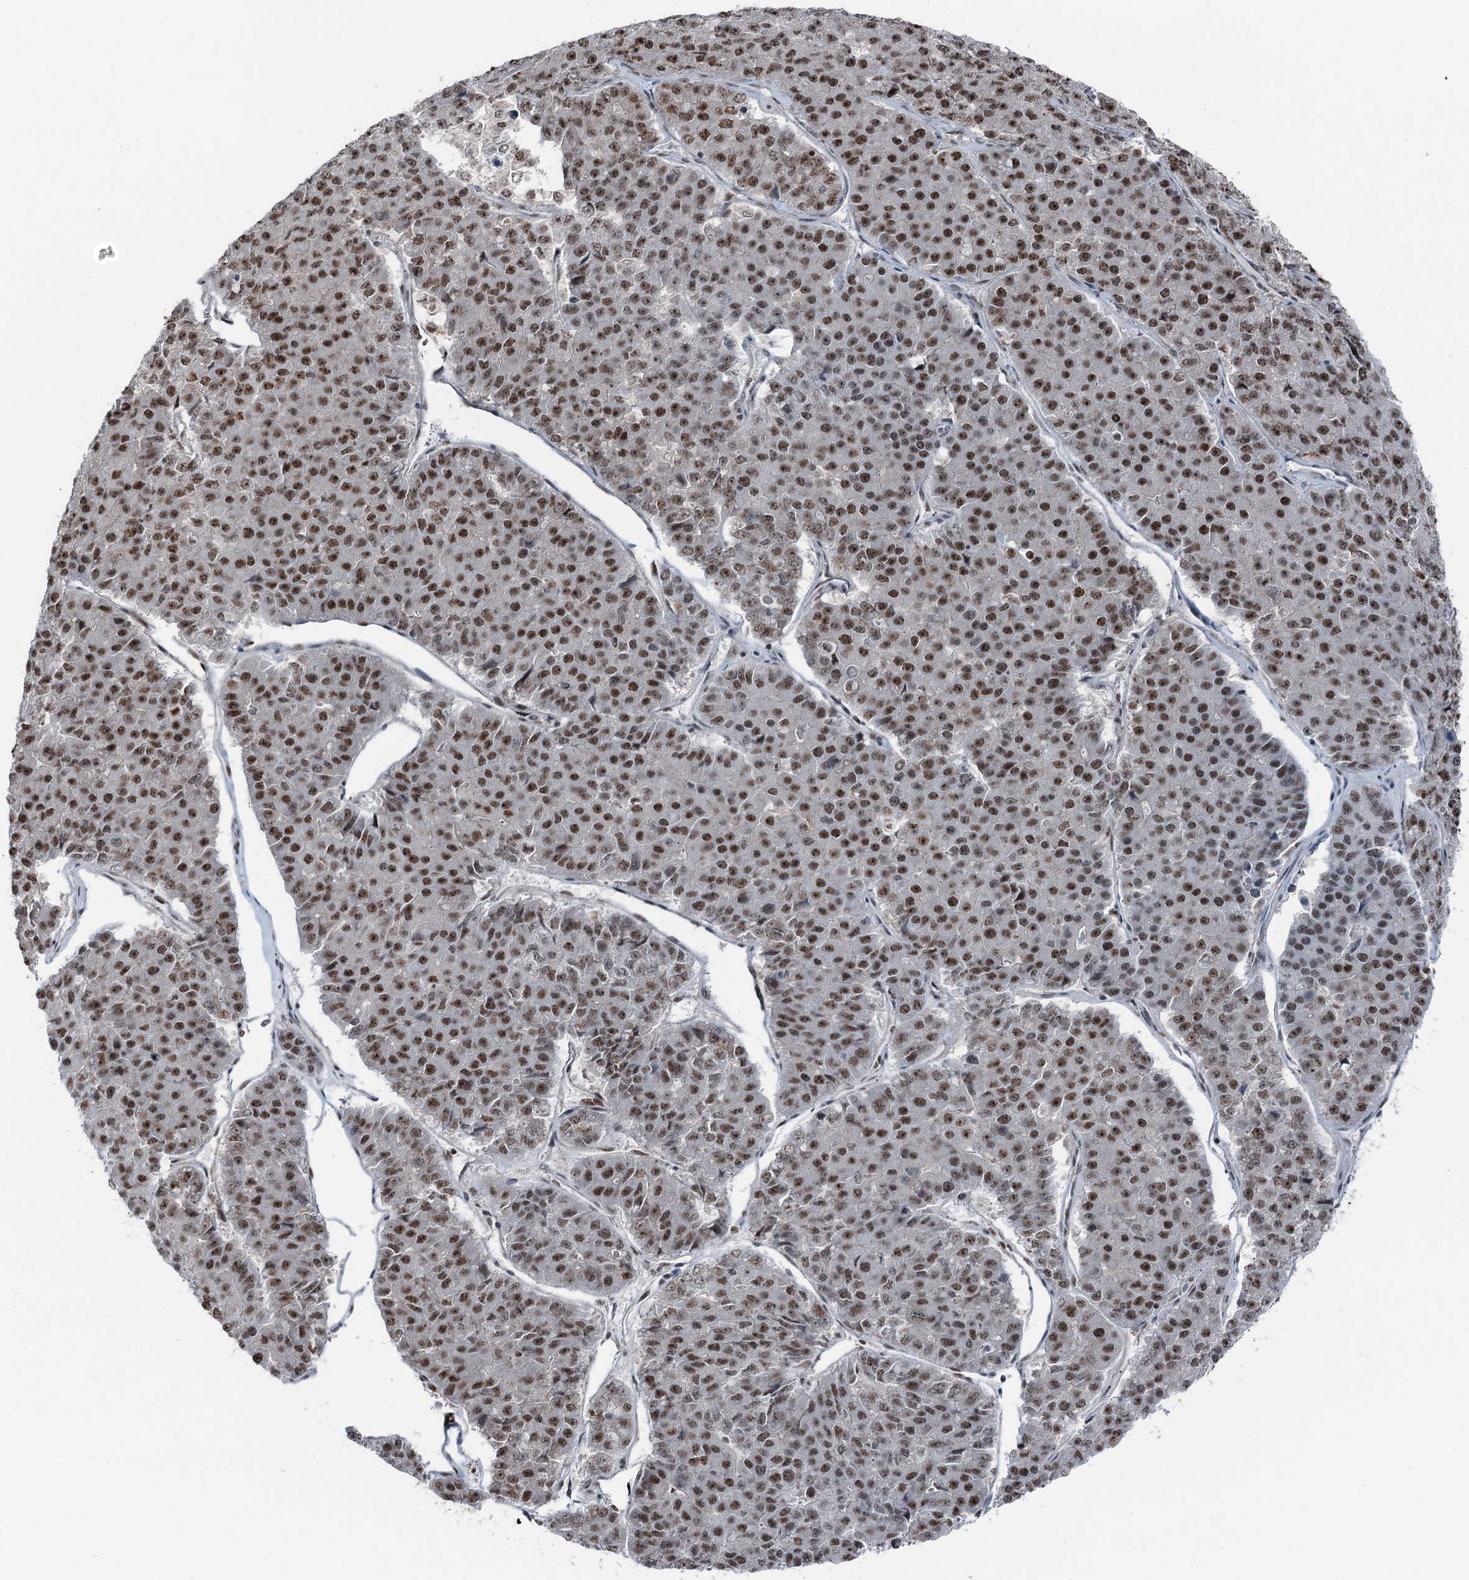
{"staining": {"intensity": "moderate", "quantity": "25%-75%", "location": "nuclear"}, "tissue": "pancreatic cancer", "cell_type": "Tumor cells", "image_type": "cancer", "snomed": [{"axis": "morphology", "description": "Adenocarcinoma, NOS"}, {"axis": "topography", "description": "Pancreas"}], "caption": "Moderate nuclear staining for a protein is identified in about 25%-75% of tumor cells of pancreatic adenocarcinoma using immunohistochemistry.", "gene": "POLR2H", "patient": {"sex": "male", "age": 50}}